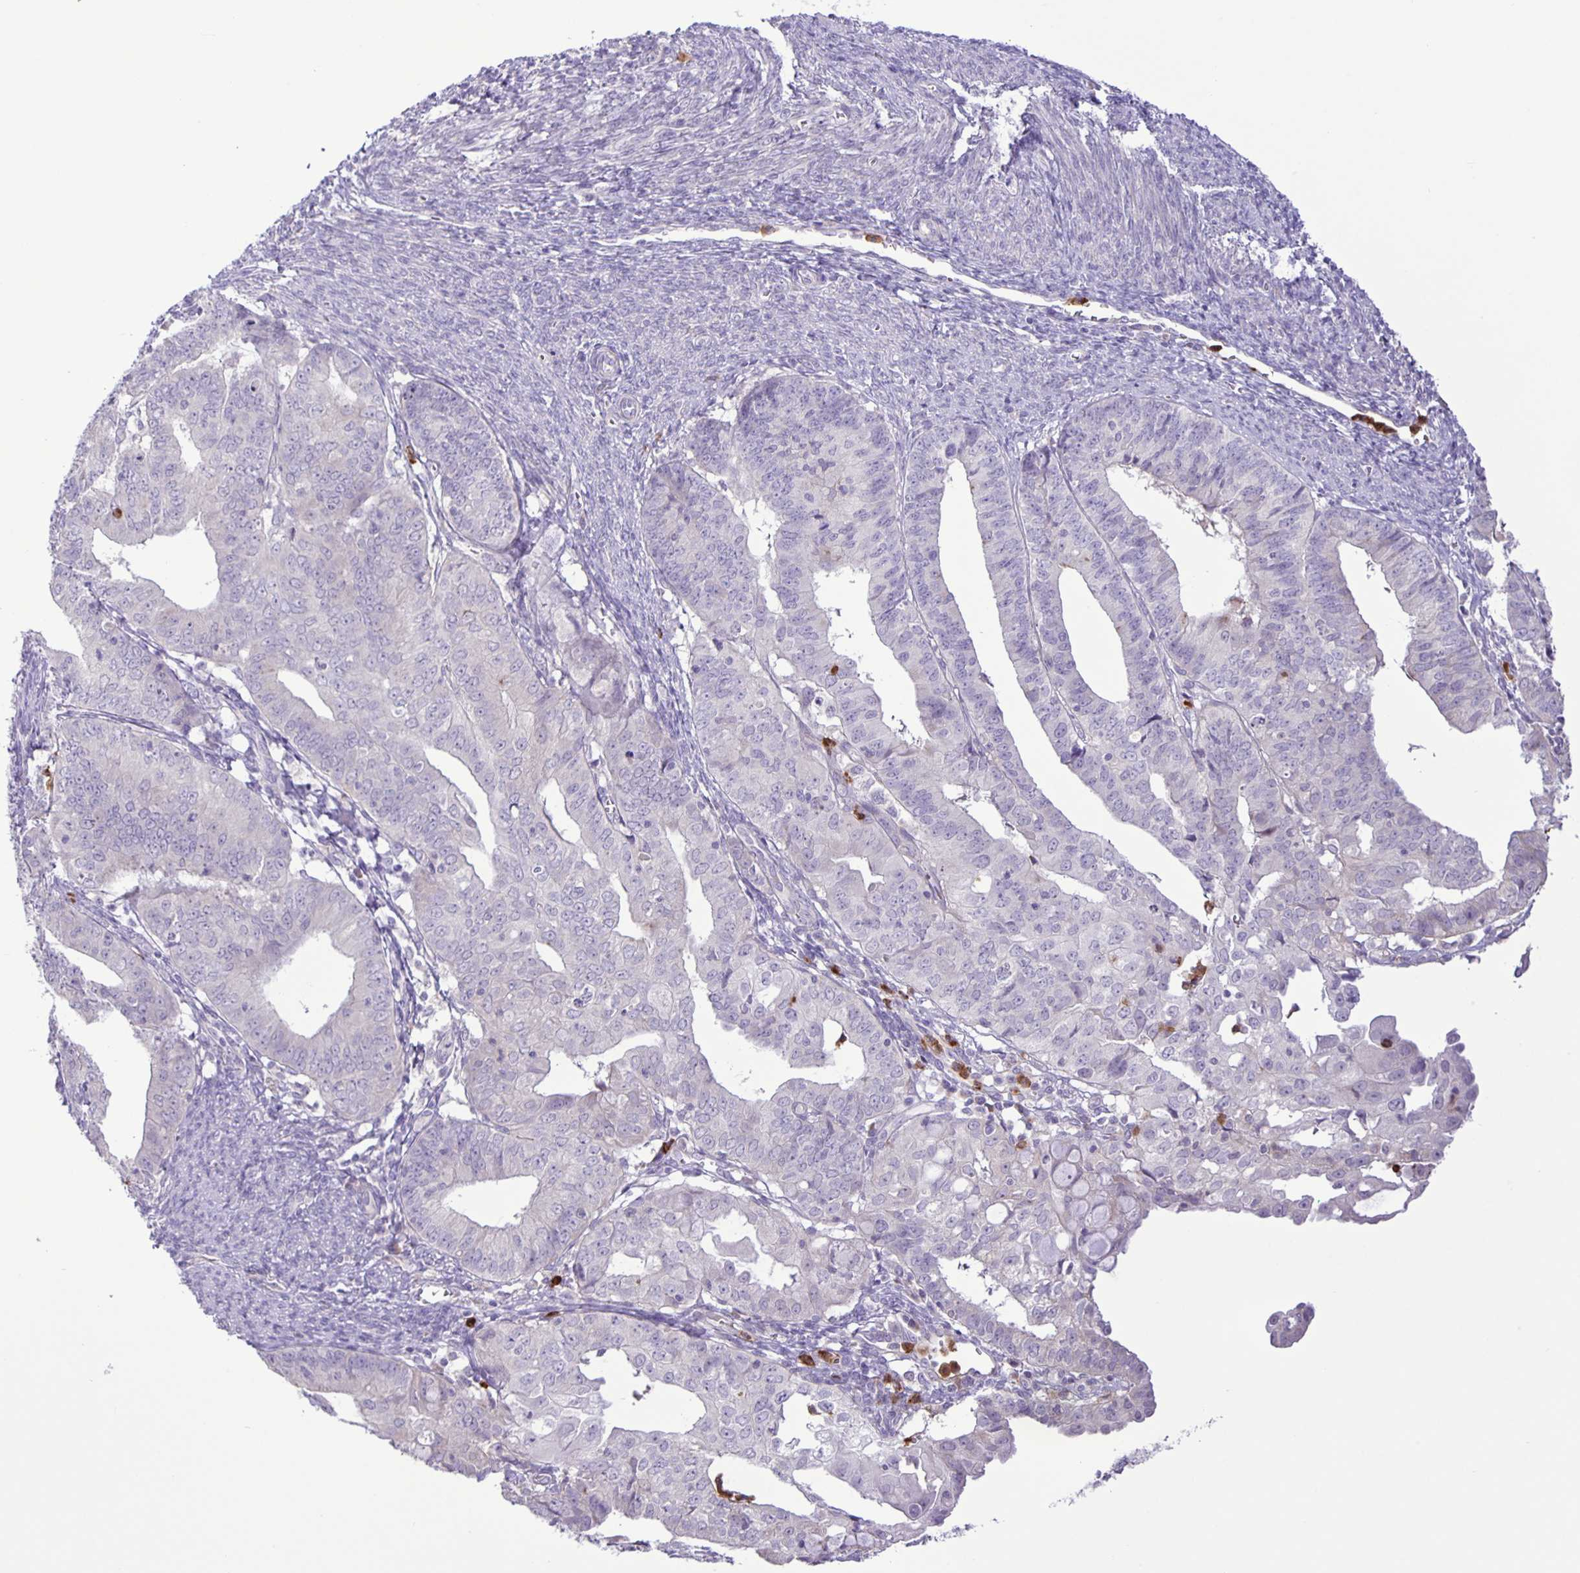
{"staining": {"intensity": "negative", "quantity": "none", "location": "none"}, "tissue": "endometrial cancer", "cell_type": "Tumor cells", "image_type": "cancer", "snomed": [{"axis": "morphology", "description": "Adenocarcinoma, NOS"}, {"axis": "topography", "description": "Endometrium"}], "caption": "This micrograph is of endometrial adenocarcinoma stained with immunohistochemistry to label a protein in brown with the nuclei are counter-stained blue. There is no positivity in tumor cells. (DAB immunohistochemistry visualized using brightfield microscopy, high magnification).", "gene": "ADCK1", "patient": {"sex": "female", "age": 56}}